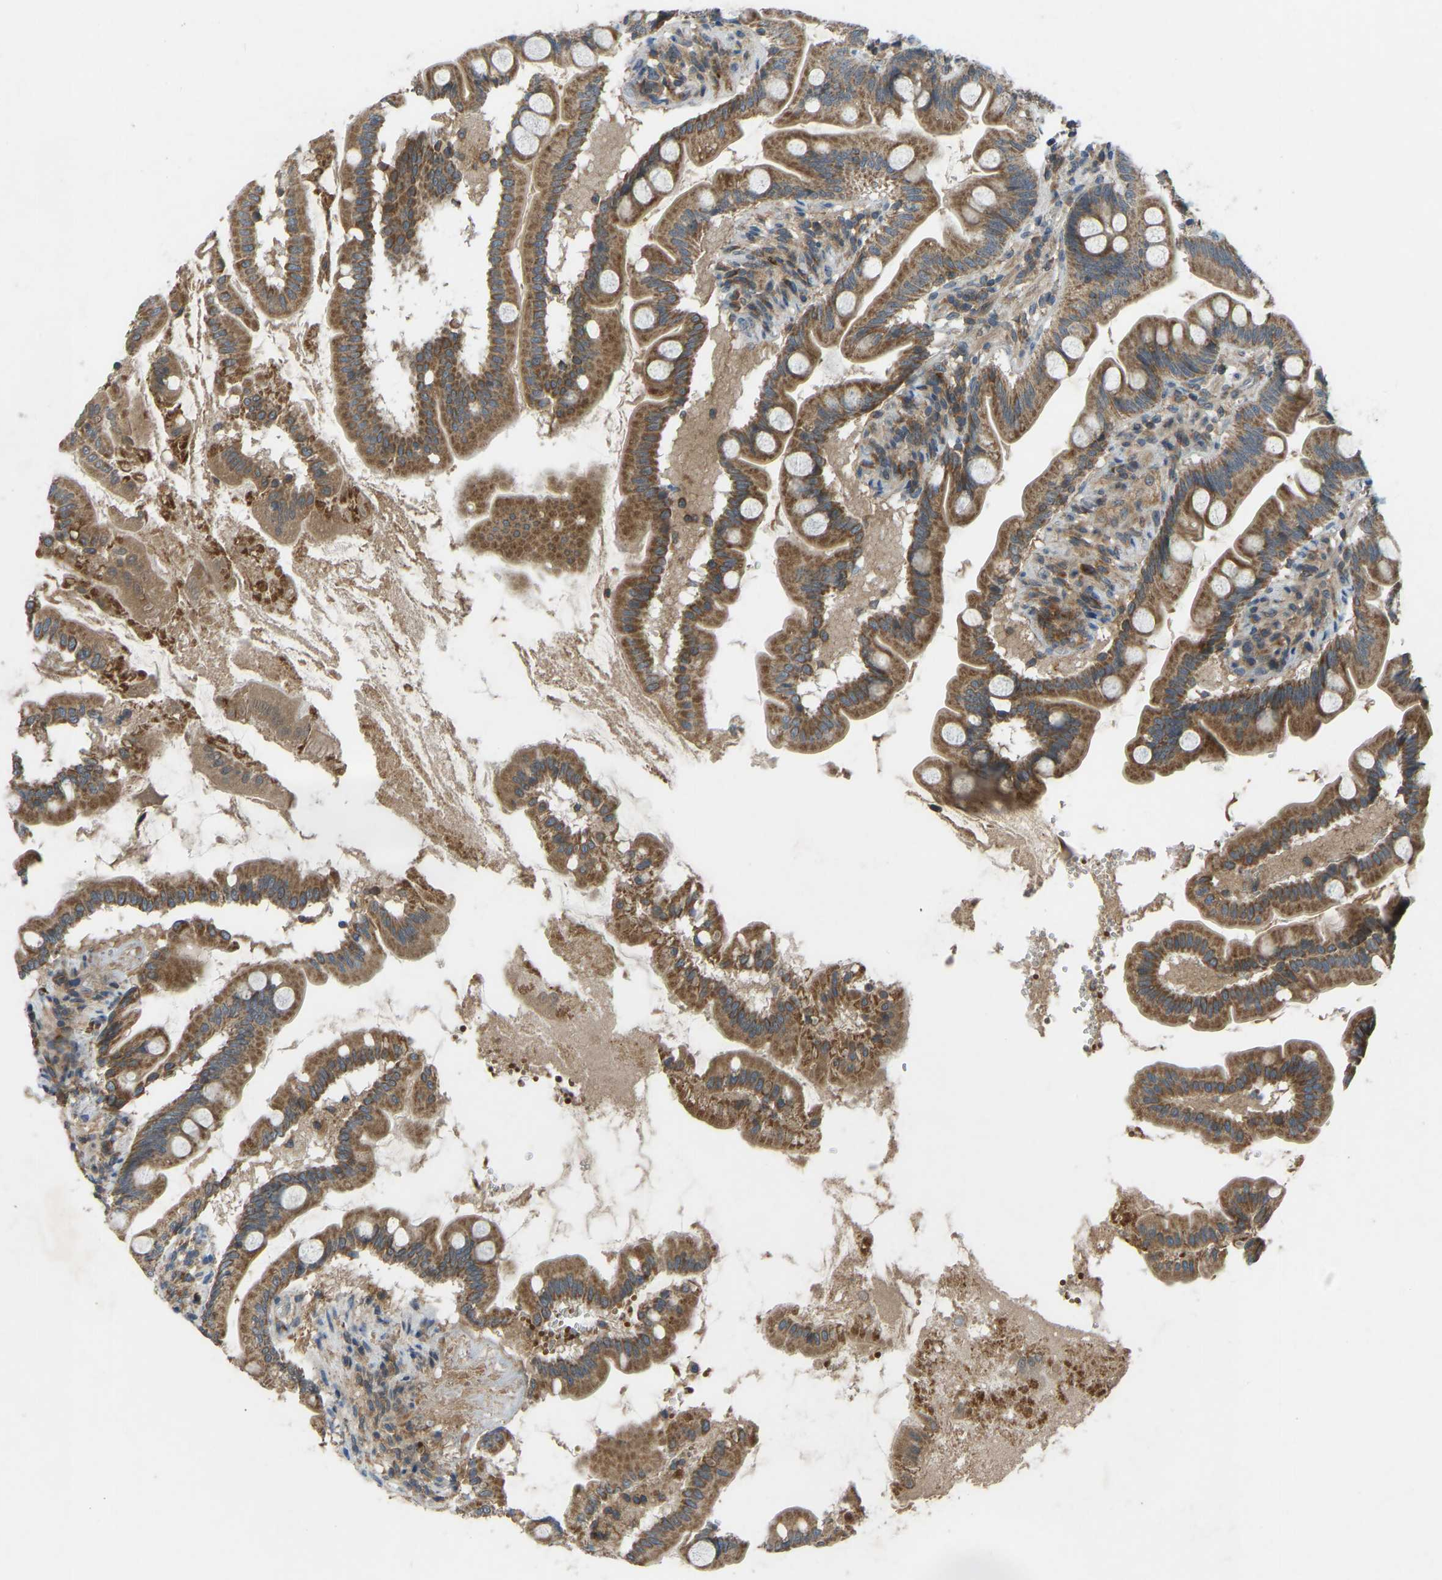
{"staining": {"intensity": "strong", "quantity": ">75%", "location": "cytoplasmic/membranous"}, "tissue": "small intestine", "cell_type": "Glandular cells", "image_type": "normal", "snomed": [{"axis": "morphology", "description": "Normal tissue, NOS"}, {"axis": "topography", "description": "Small intestine"}], "caption": "Small intestine stained with a brown dye reveals strong cytoplasmic/membranous positive expression in approximately >75% of glandular cells.", "gene": "ZNF71", "patient": {"sex": "female", "age": 56}}